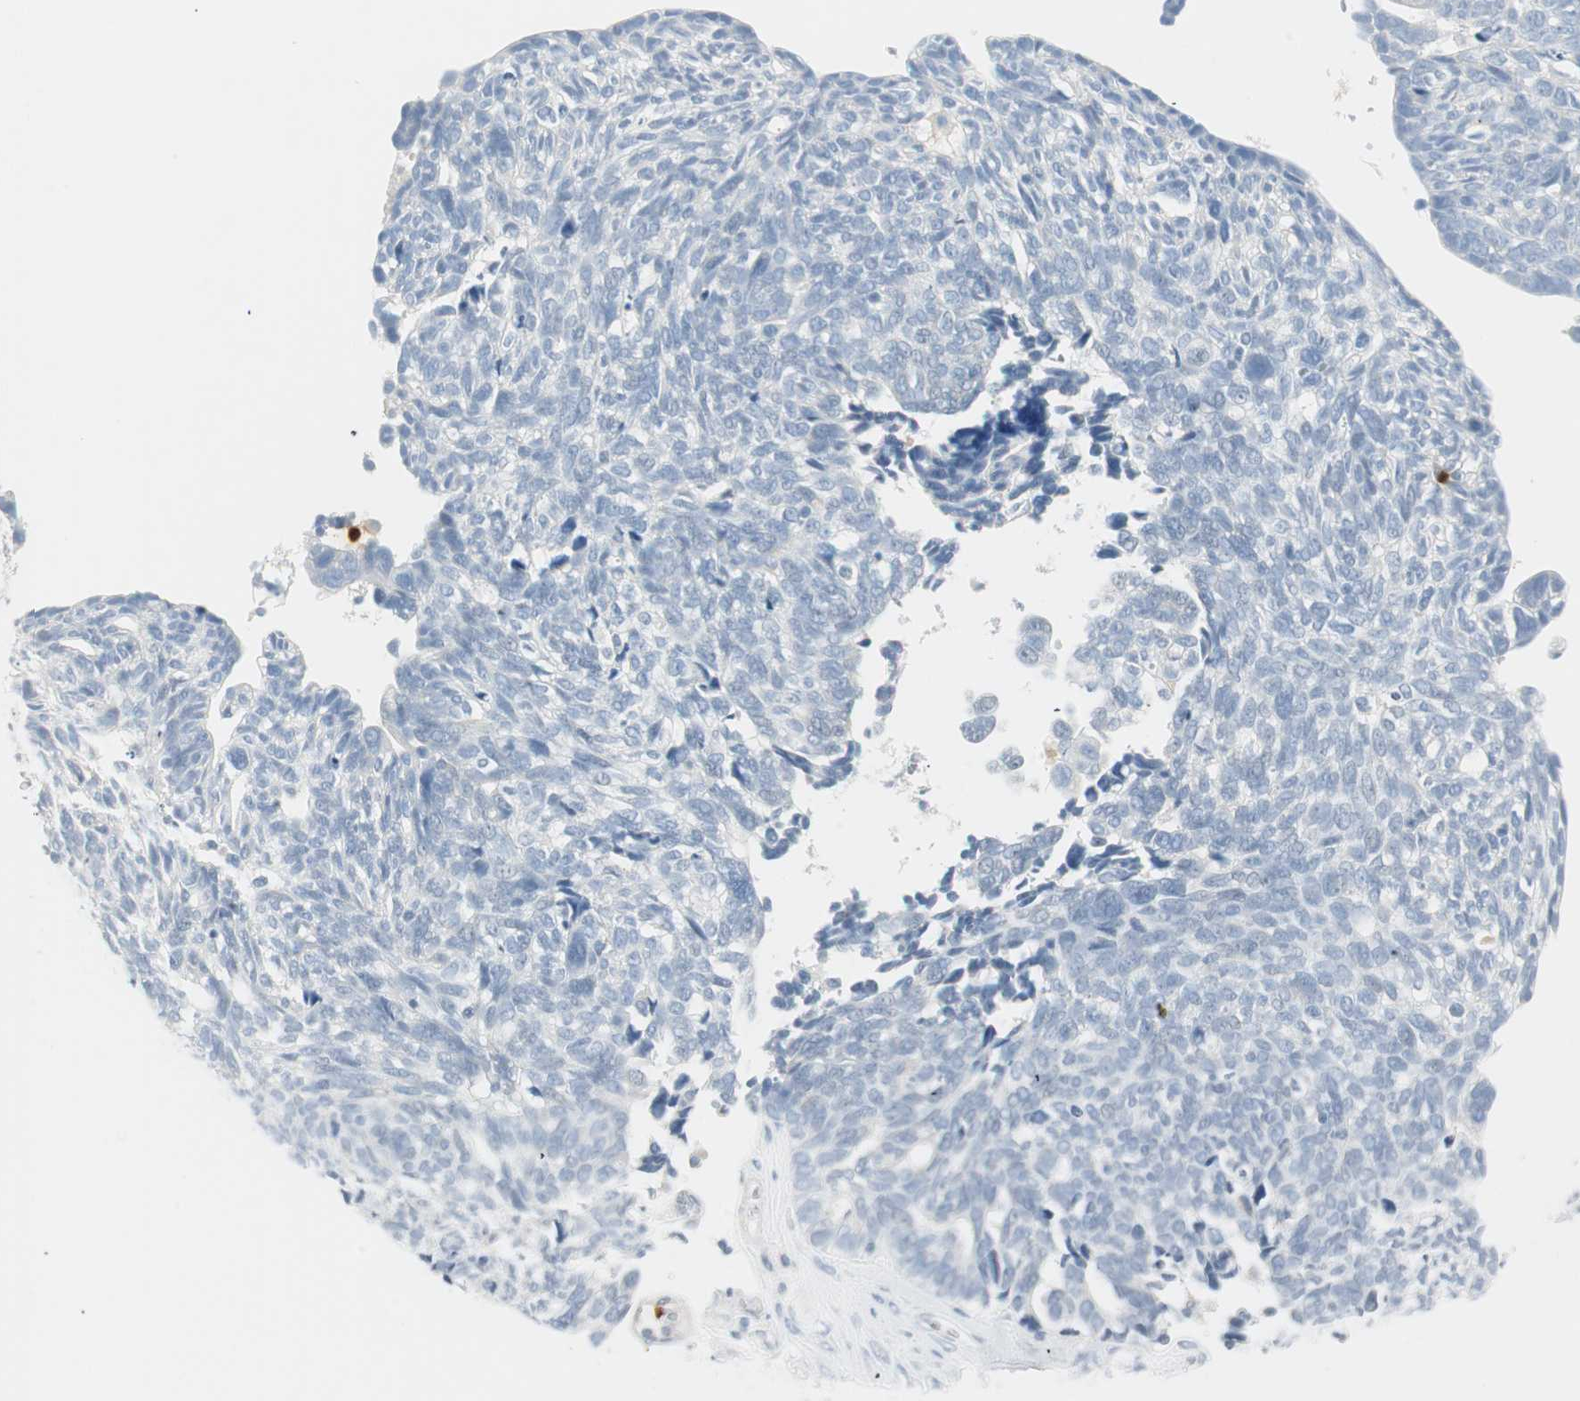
{"staining": {"intensity": "negative", "quantity": "none", "location": "none"}, "tissue": "ovarian cancer", "cell_type": "Tumor cells", "image_type": "cancer", "snomed": [{"axis": "morphology", "description": "Cystadenocarcinoma, serous, NOS"}, {"axis": "topography", "description": "Ovary"}], "caption": "A micrograph of human serous cystadenocarcinoma (ovarian) is negative for staining in tumor cells.", "gene": "PRTN3", "patient": {"sex": "female", "age": 79}}